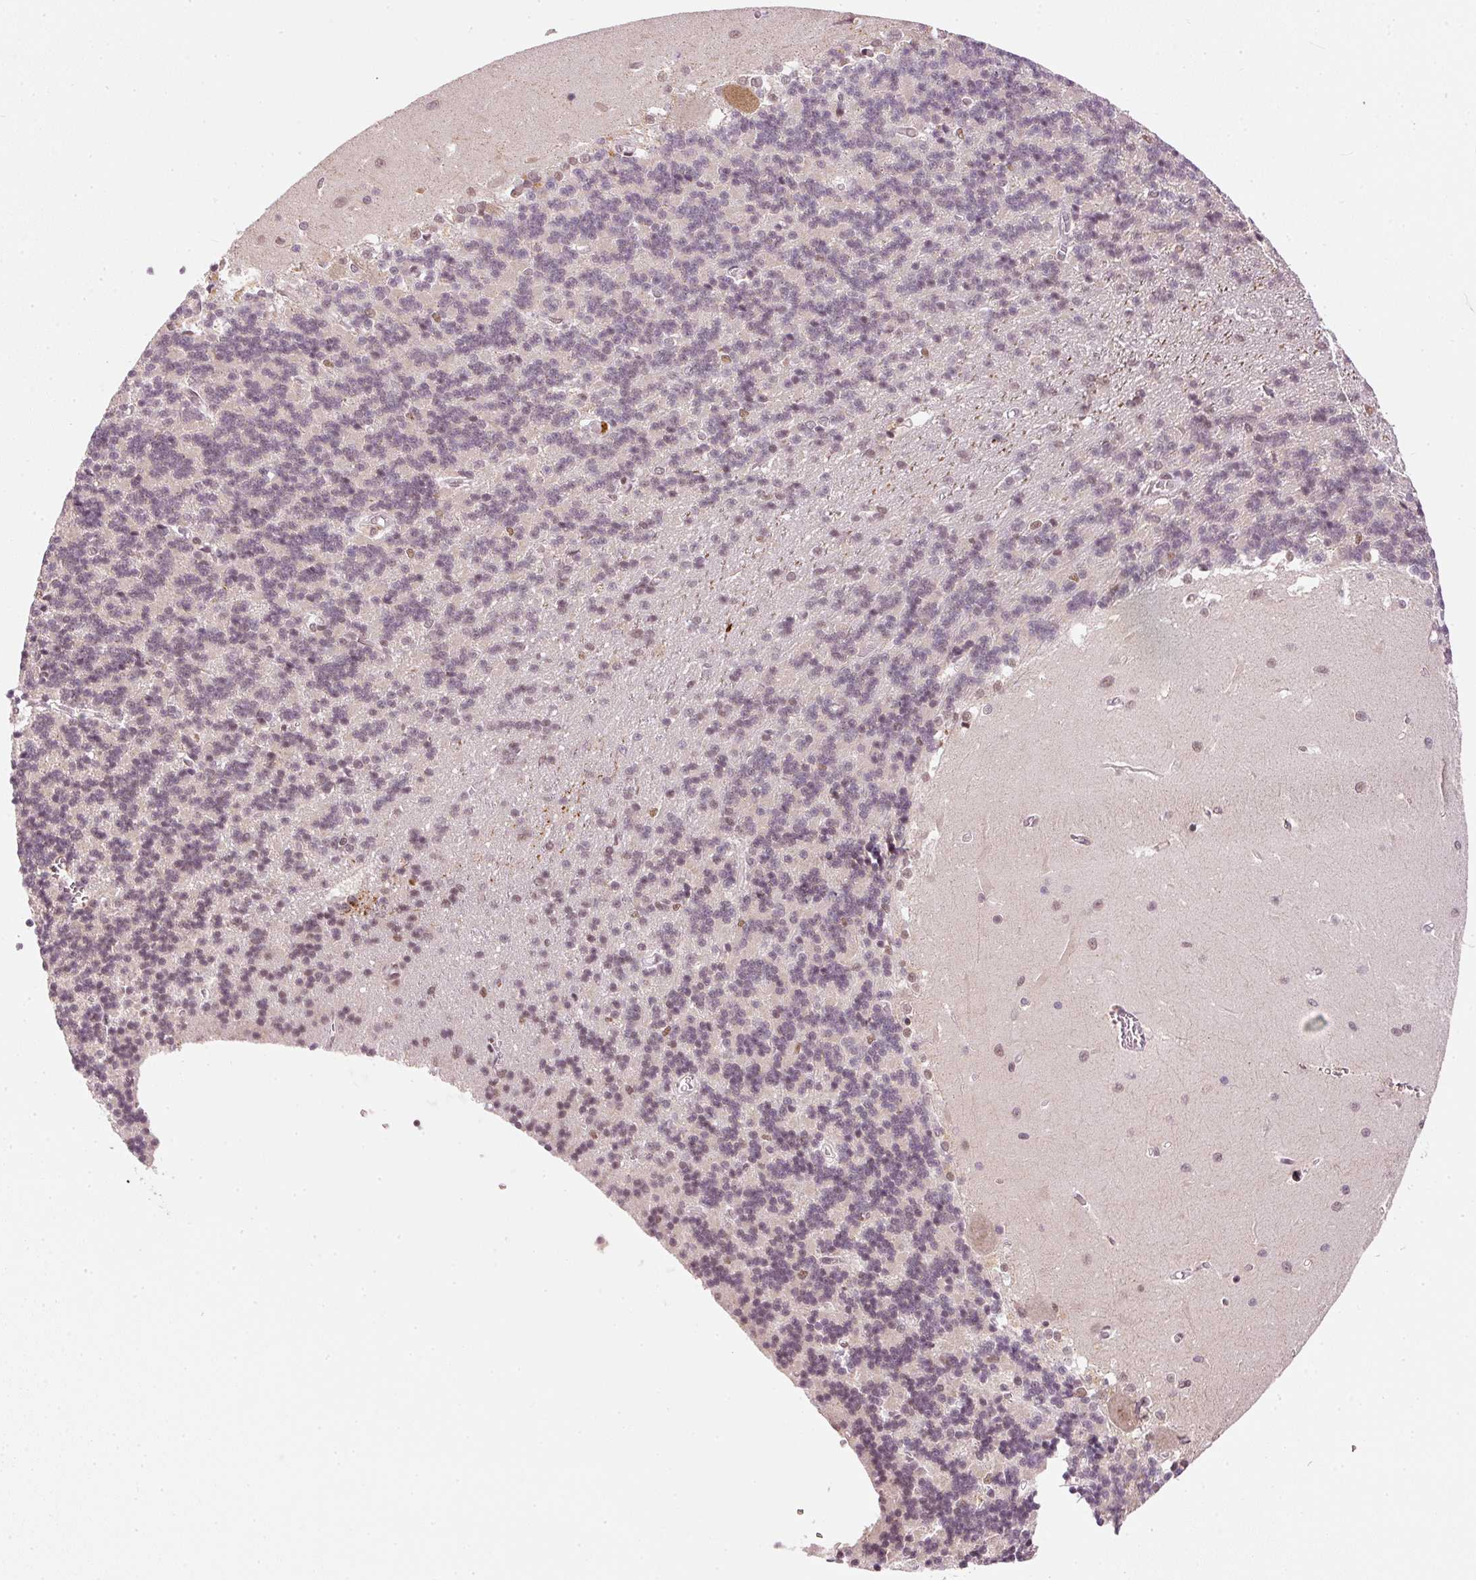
{"staining": {"intensity": "moderate", "quantity": "<25%", "location": "nuclear"}, "tissue": "cerebellum", "cell_type": "Cells in granular layer", "image_type": "normal", "snomed": [{"axis": "morphology", "description": "Normal tissue, NOS"}, {"axis": "topography", "description": "Cerebellum"}], "caption": "IHC of normal cerebellum demonstrates low levels of moderate nuclear positivity in approximately <25% of cells in granular layer.", "gene": "THOC6", "patient": {"sex": "male", "age": 37}}